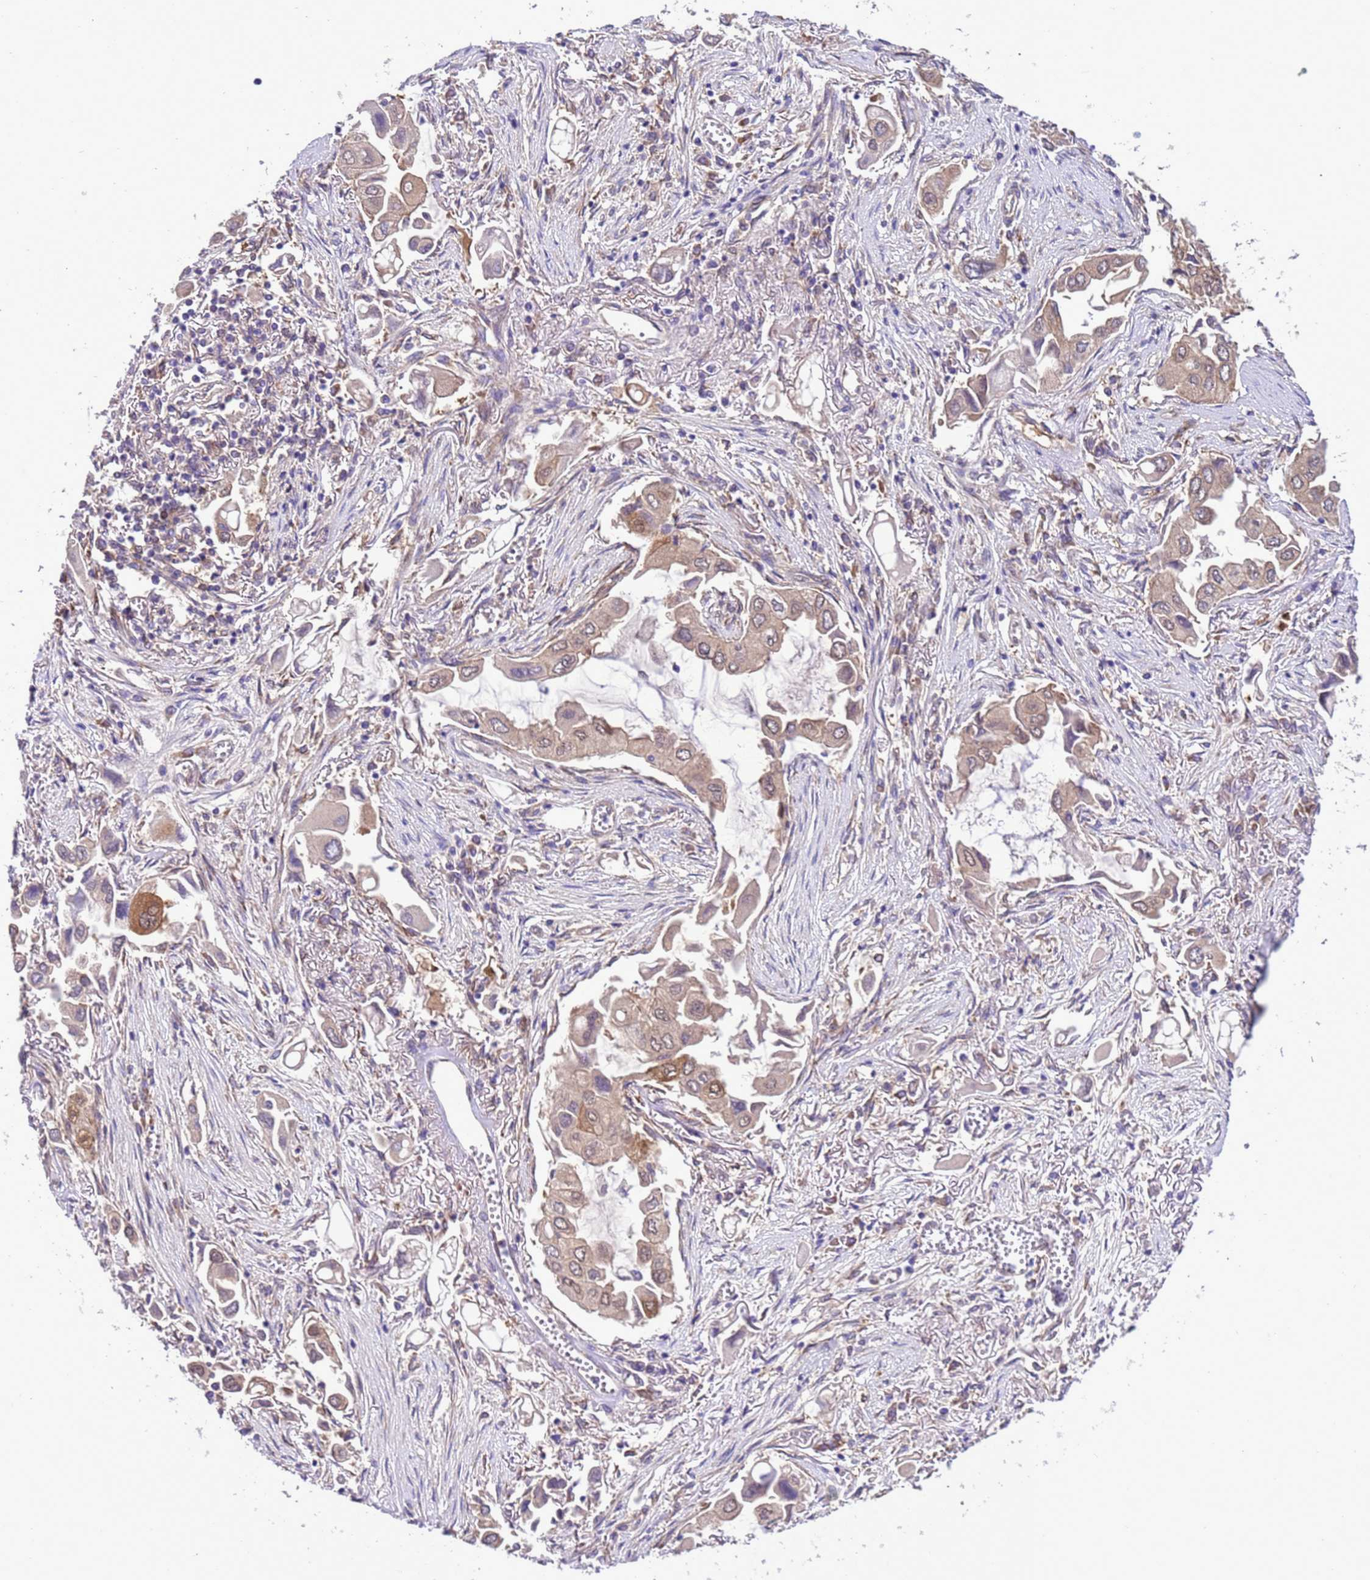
{"staining": {"intensity": "moderate", "quantity": "<25%", "location": "cytoplasmic/membranous,nuclear"}, "tissue": "lung cancer", "cell_type": "Tumor cells", "image_type": "cancer", "snomed": [{"axis": "morphology", "description": "Adenocarcinoma, NOS"}, {"axis": "topography", "description": "Lung"}], "caption": "Protein expression analysis of human adenocarcinoma (lung) reveals moderate cytoplasmic/membranous and nuclear staining in approximately <25% of tumor cells.", "gene": "RABEP2", "patient": {"sex": "female", "age": 76}}